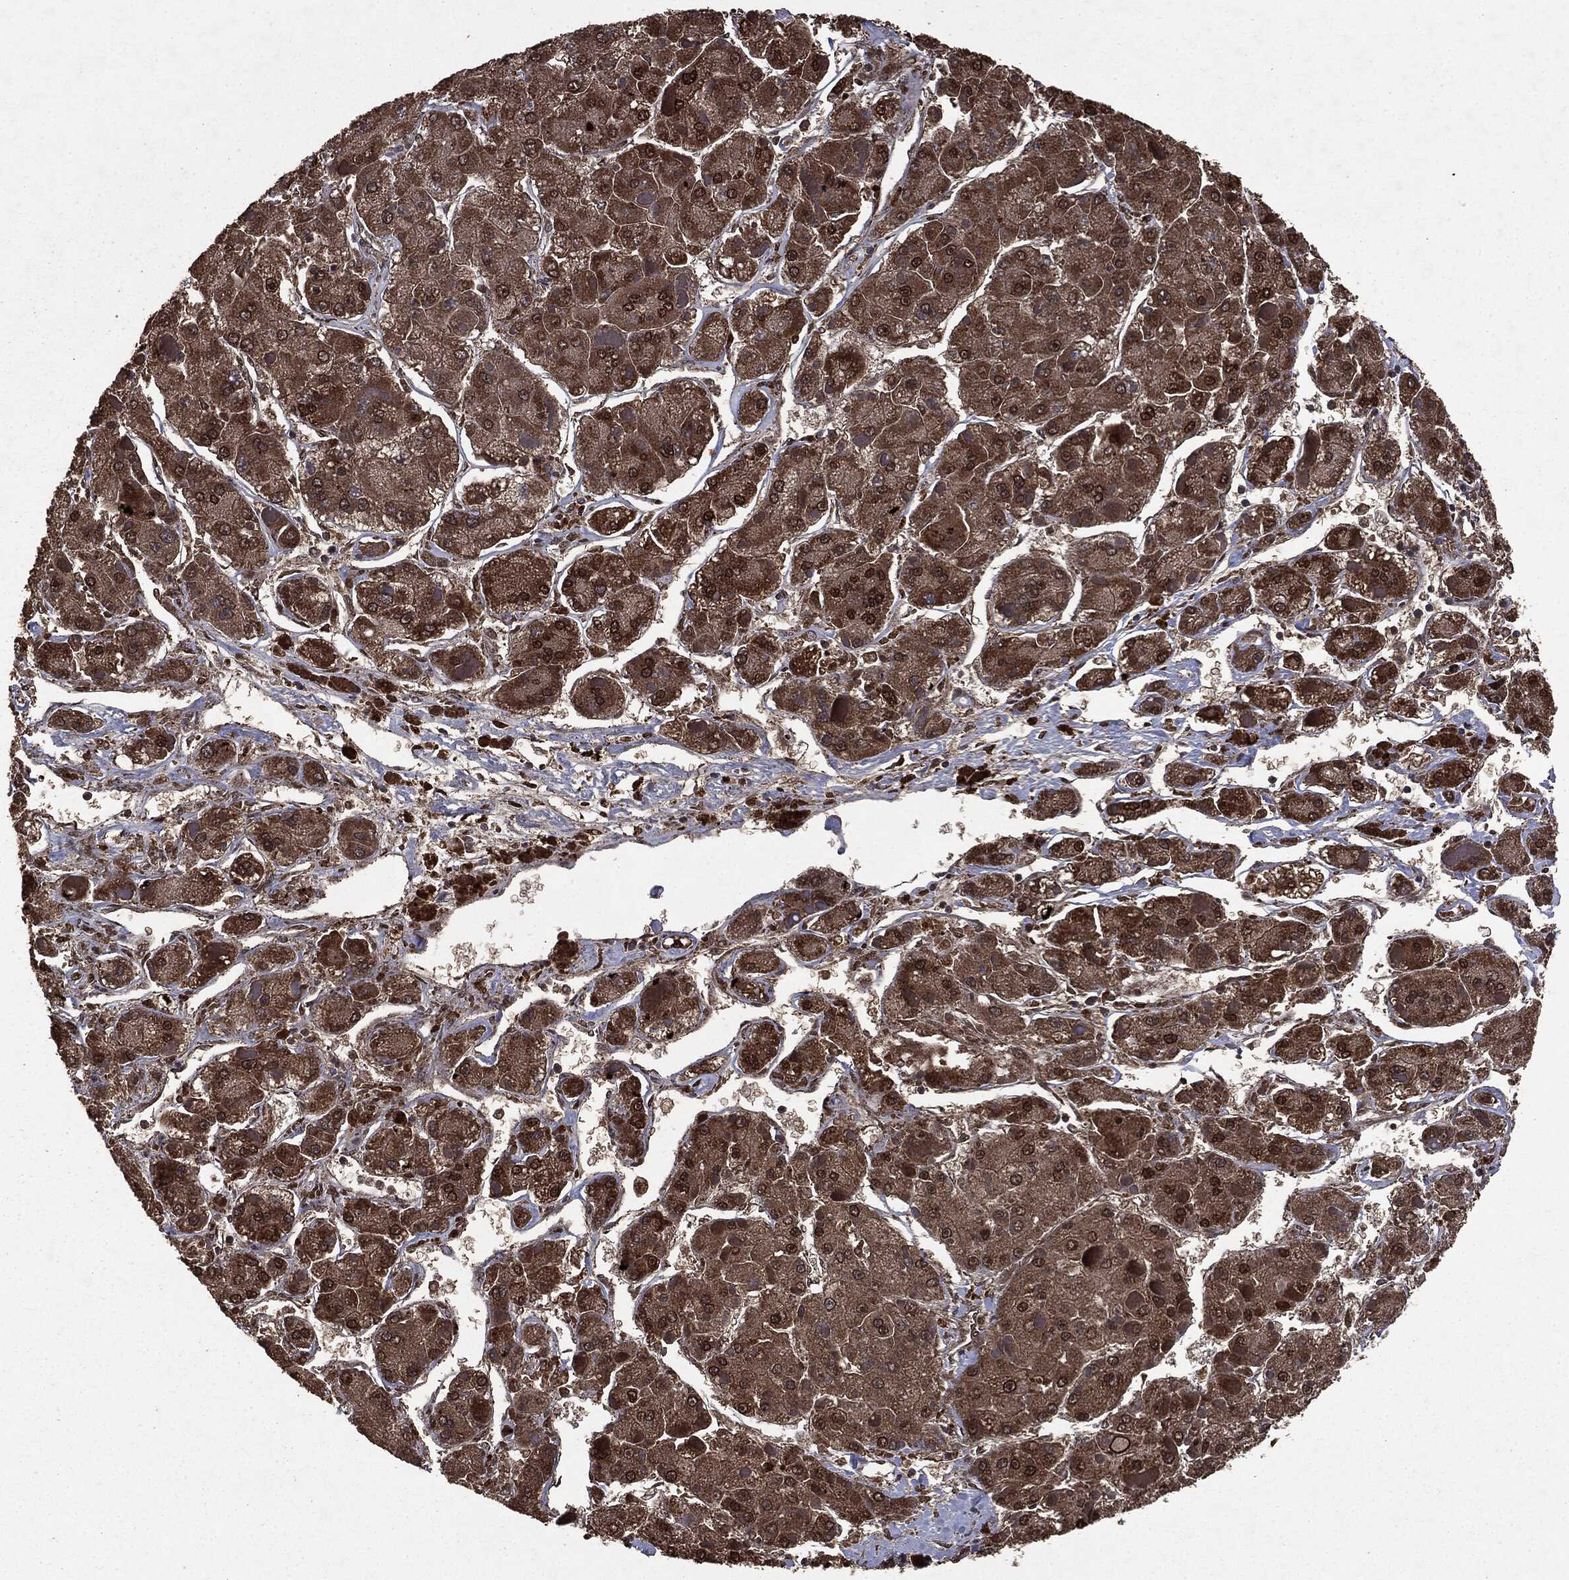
{"staining": {"intensity": "strong", "quantity": ">75%", "location": "cytoplasmic/membranous,nuclear"}, "tissue": "liver cancer", "cell_type": "Tumor cells", "image_type": "cancer", "snomed": [{"axis": "morphology", "description": "Carcinoma, Hepatocellular, NOS"}, {"axis": "topography", "description": "Liver"}], "caption": "Liver hepatocellular carcinoma was stained to show a protein in brown. There is high levels of strong cytoplasmic/membranous and nuclear positivity in approximately >75% of tumor cells.", "gene": "PPP6R2", "patient": {"sex": "female", "age": 73}}